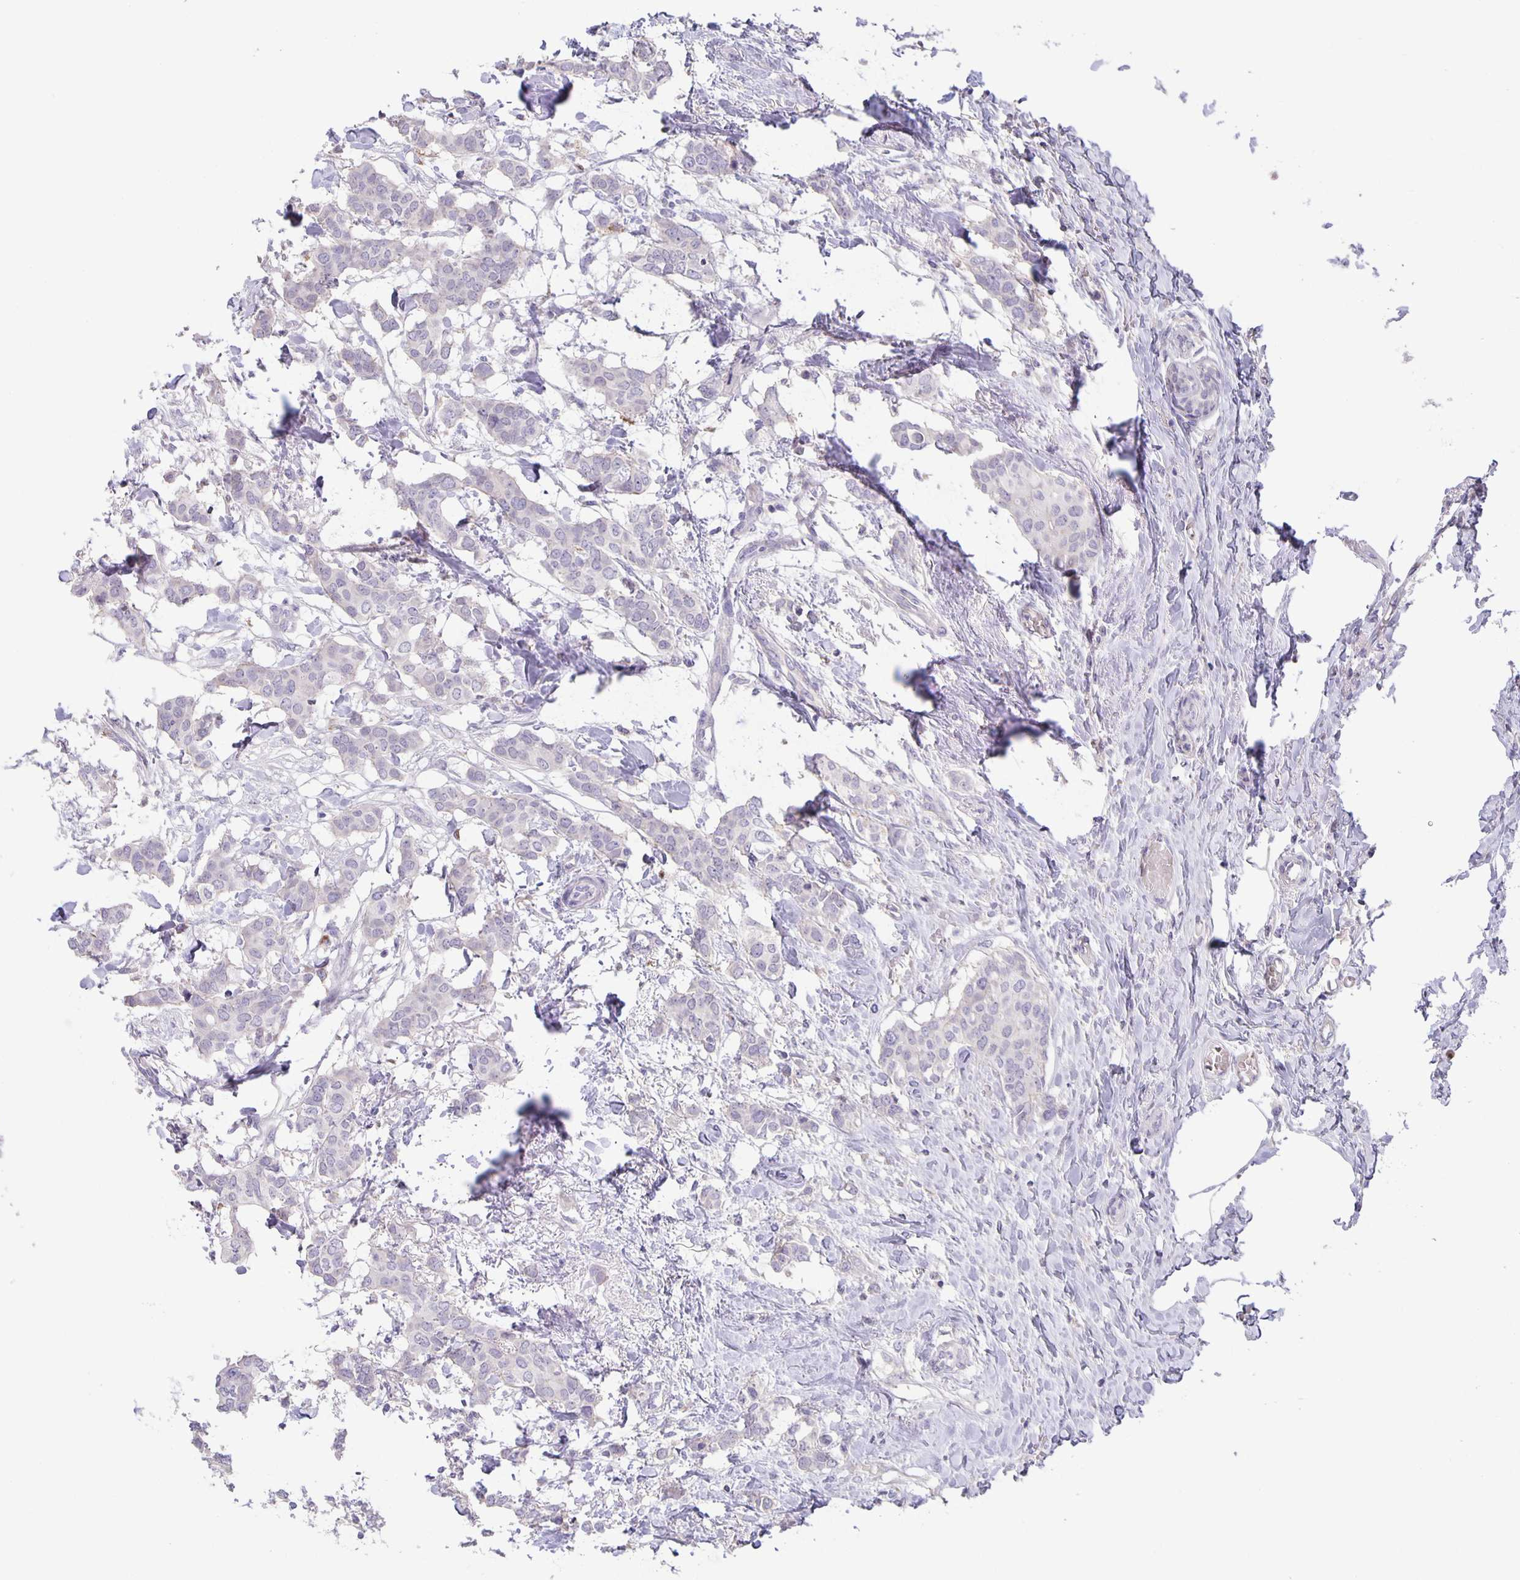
{"staining": {"intensity": "negative", "quantity": "none", "location": "none"}, "tissue": "breast cancer", "cell_type": "Tumor cells", "image_type": "cancer", "snomed": [{"axis": "morphology", "description": "Duct carcinoma"}, {"axis": "topography", "description": "Breast"}], "caption": "High power microscopy photomicrograph of an immunohistochemistry (IHC) micrograph of breast cancer (intraductal carcinoma), revealing no significant expression in tumor cells.", "gene": "PTPN3", "patient": {"sex": "female", "age": 62}}